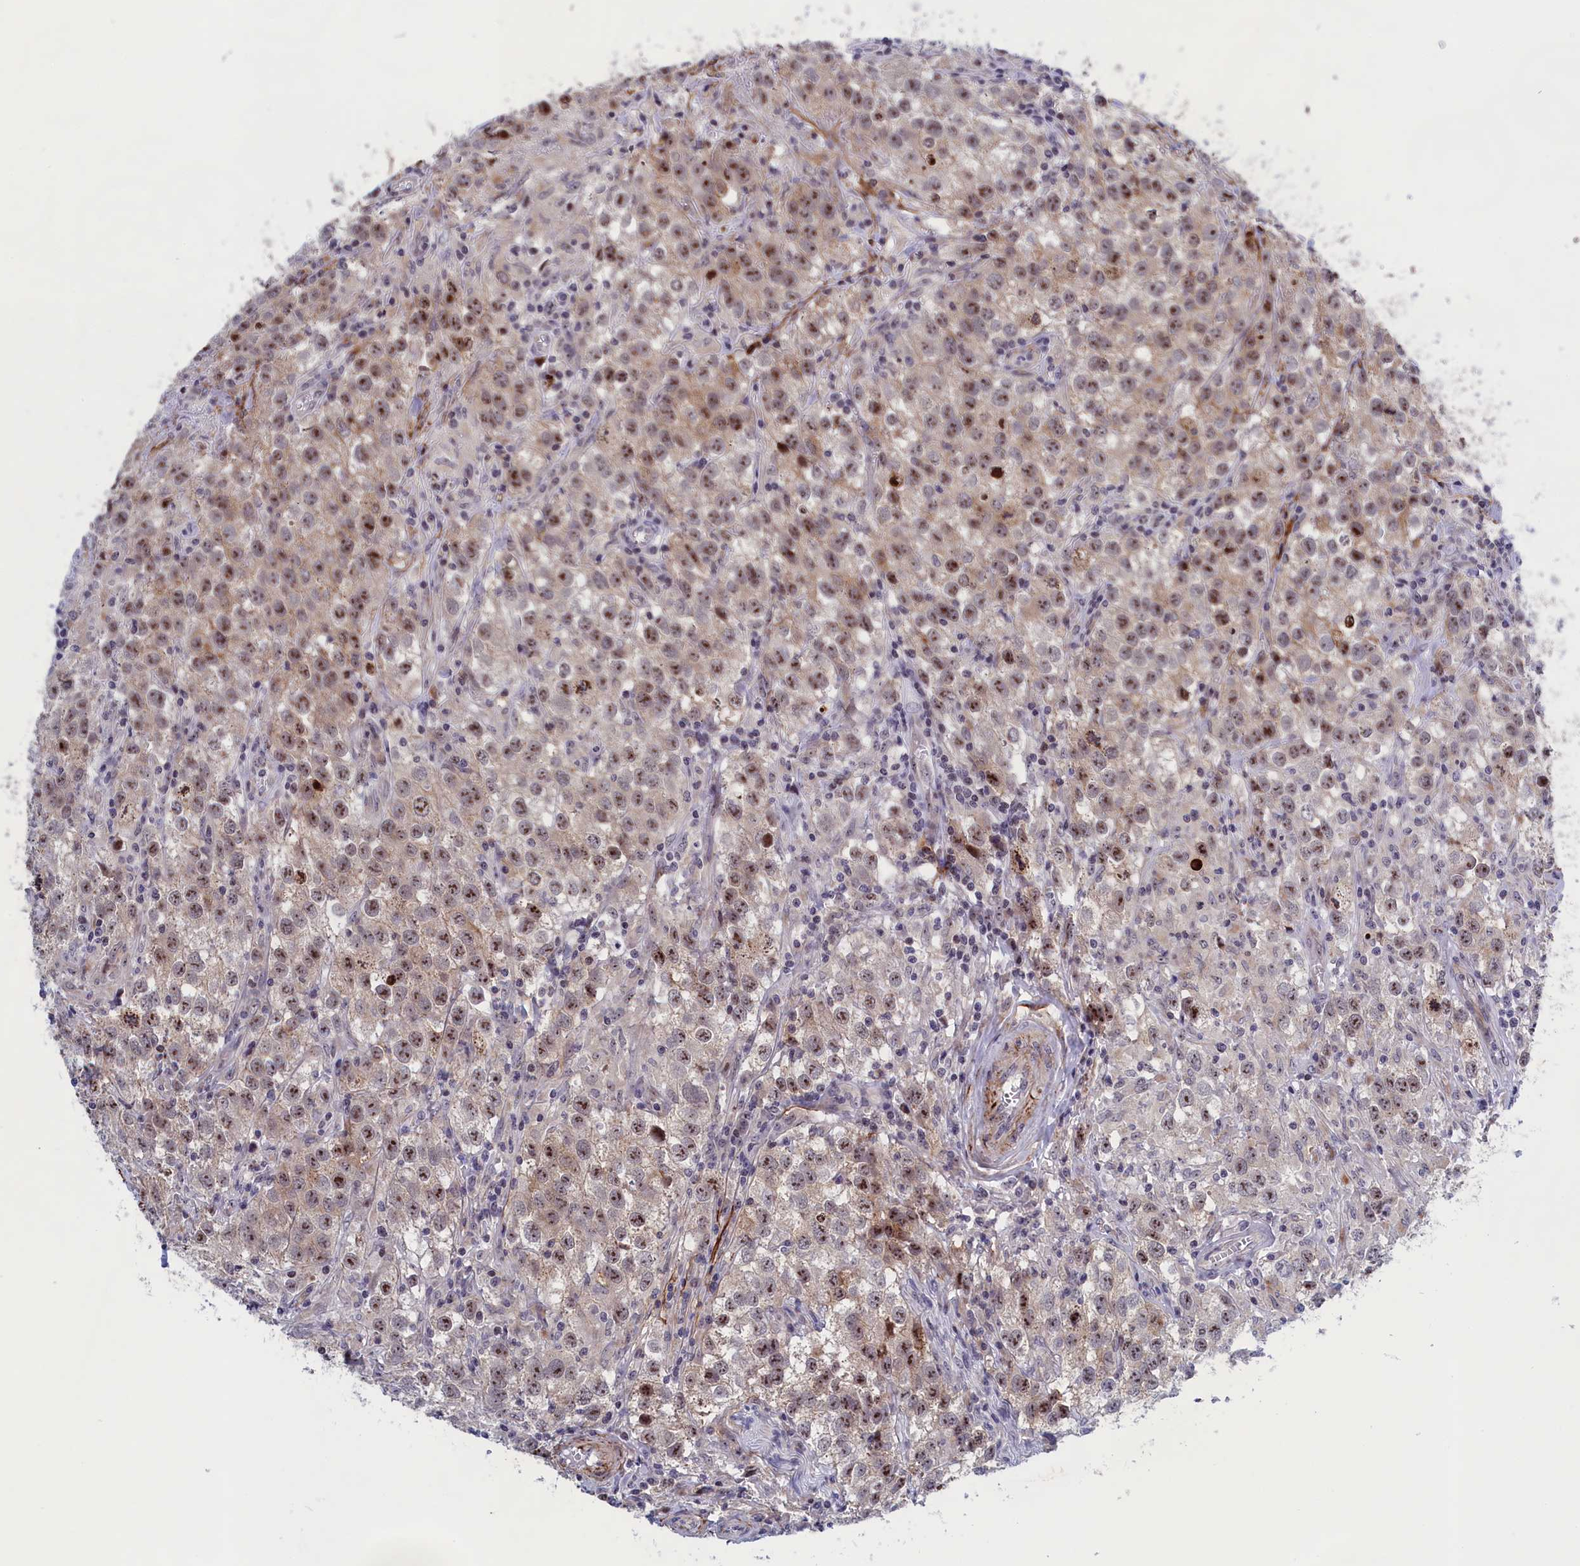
{"staining": {"intensity": "moderate", "quantity": "25%-75%", "location": "nuclear"}, "tissue": "testis cancer", "cell_type": "Tumor cells", "image_type": "cancer", "snomed": [{"axis": "morphology", "description": "Seminoma, NOS"}, {"axis": "morphology", "description": "Carcinoma, Embryonal, NOS"}, {"axis": "topography", "description": "Testis"}], "caption": "DAB (3,3'-diaminobenzidine) immunohistochemical staining of testis cancer (embryonal carcinoma) shows moderate nuclear protein staining in approximately 25%-75% of tumor cells.", "gene": "PPAN", "patient": {"sex": "male", "age": 43}}